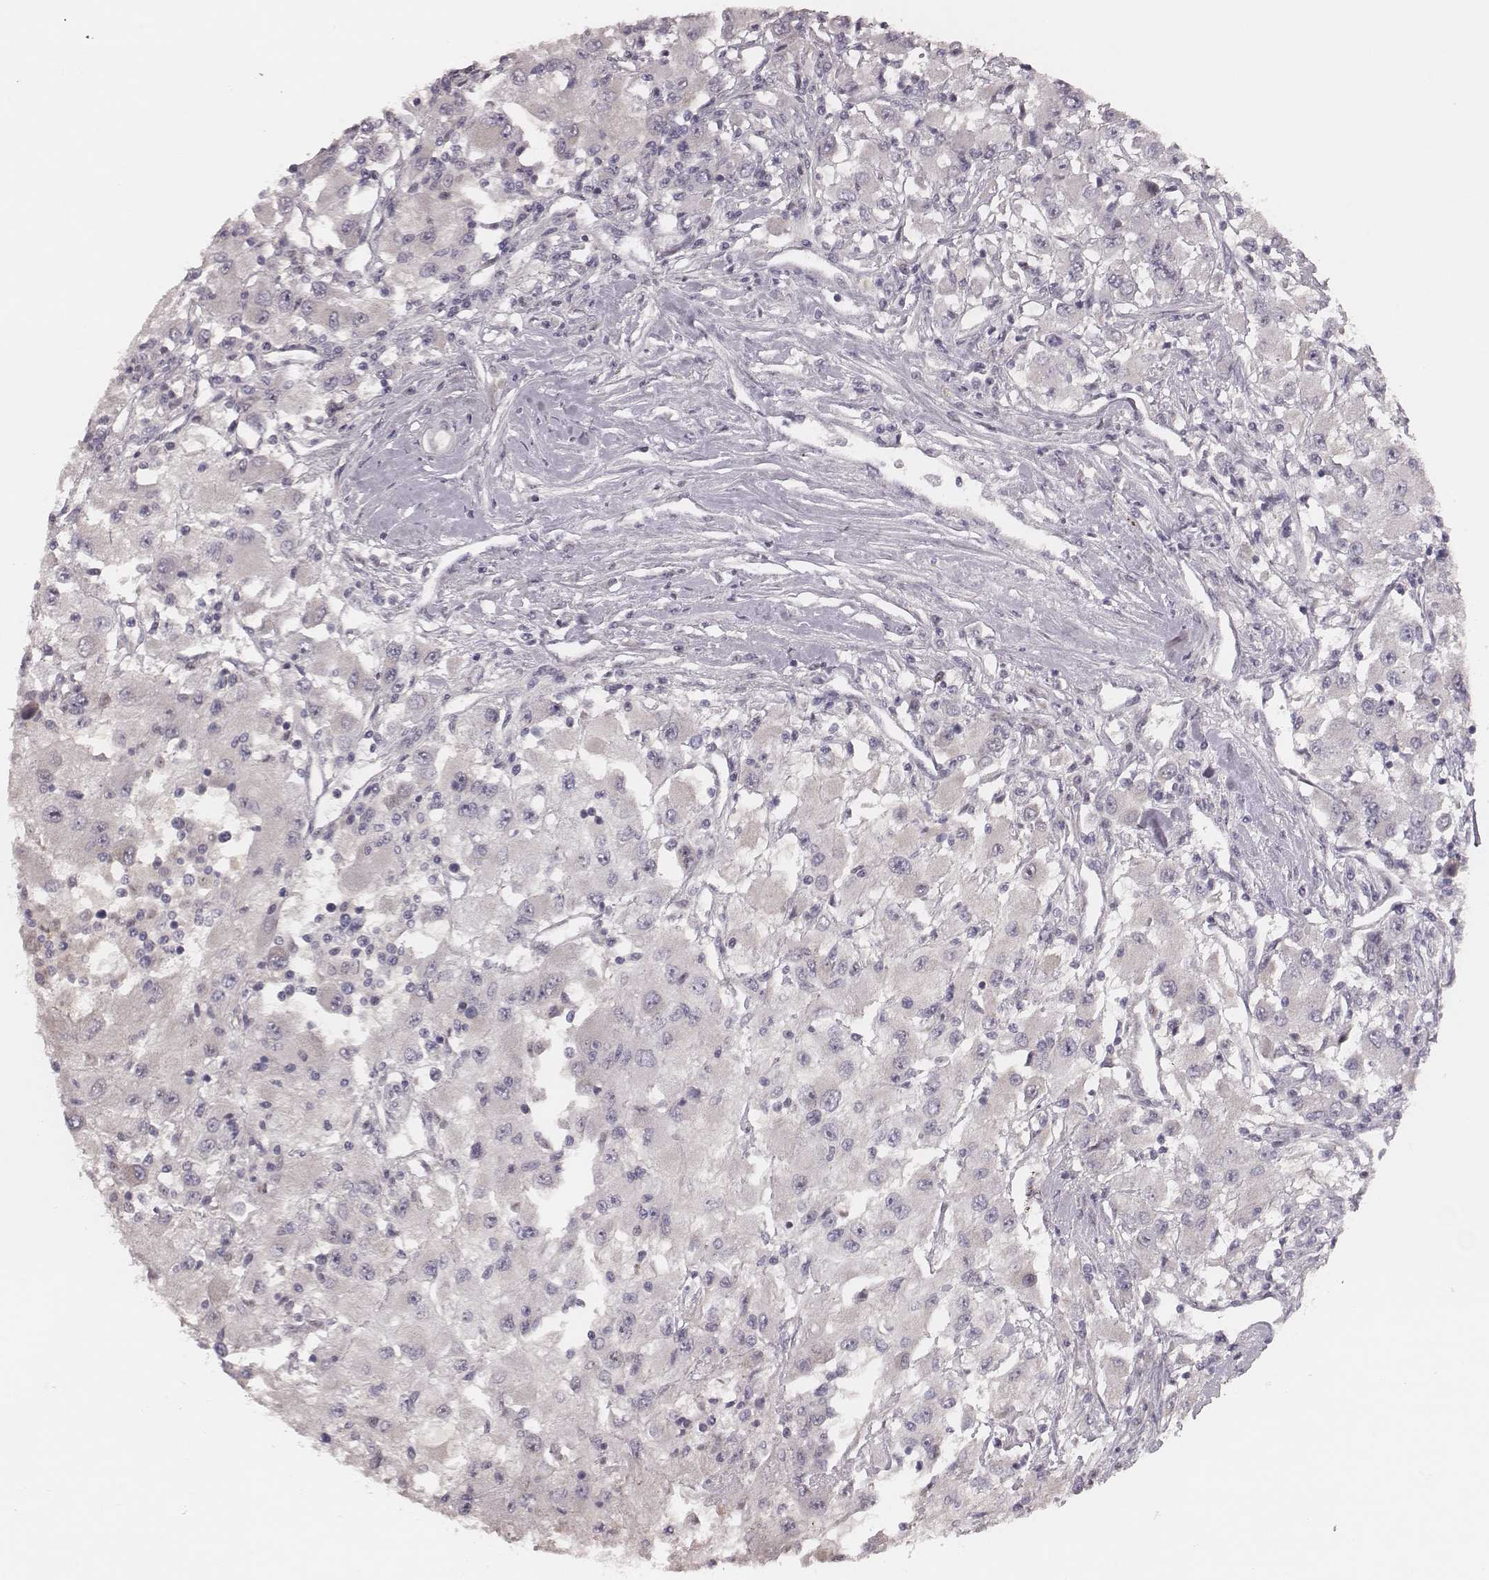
{"staining": {"intensity": "negative", "quantity": "none", "location": "none"}, "tissue": "renal cancer", "cell_type": "Tumor cells", "image_type": "cancer", "snomed": [{"axis": "morphology", "description": "Adenocarcinoma, NOS"}, {"axis": "topography", "description": "Kidney"}], "caption": "IHC micrograph of neoplastic tissue: human renal adenocarcinoma stained with DAB (3,3'-diaminobenzidine) shows no significant protein positivity in tumor cells. (Immunohistochemistry, brightfield microscopy, high magnification).", "gene": "FAM13B", "patient": {"sex": "female", "age": 67}}